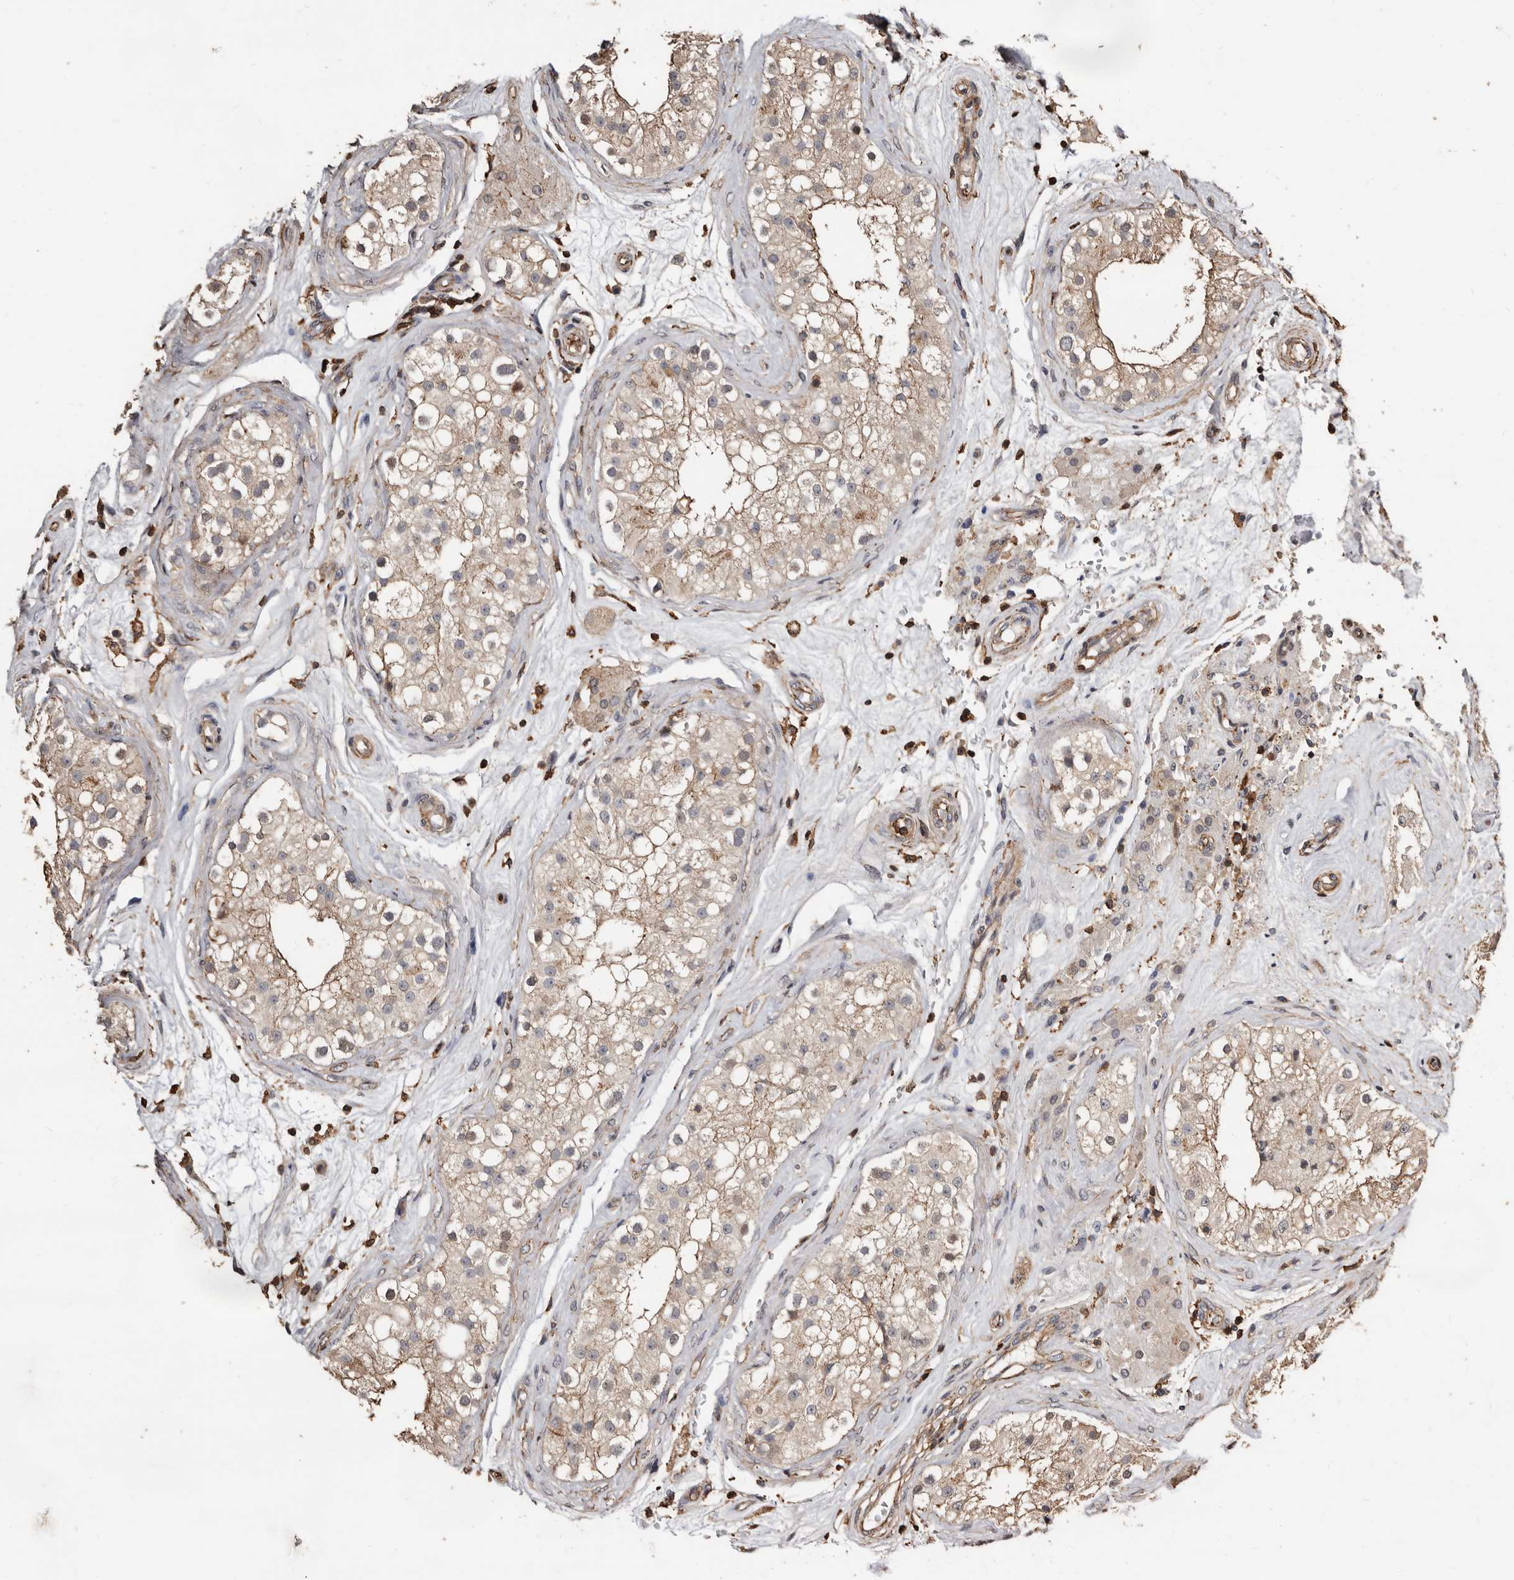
{"staining": {"intensity": "moderate", "quantity": "25%-75%", "location": "cytoplasmic/membranous"}, "tissue": "testis", "cell_type": "Cells in seminiferous ducts", "image_type": "normal", "snomed": [{"axis": "morphology", "description": "Normal tissue, NOS"}, {"axis": "topography", "description": "Testis"}], "caption": "There is medium levels of moderate cytoplasmic/membranous staining in cells in seminiferous ducts of benign testis, as demonstrated by immunohistochemical staining (brown color).", "gene": "GSK3A", "patient": {"sex": "male", "age": 84}}